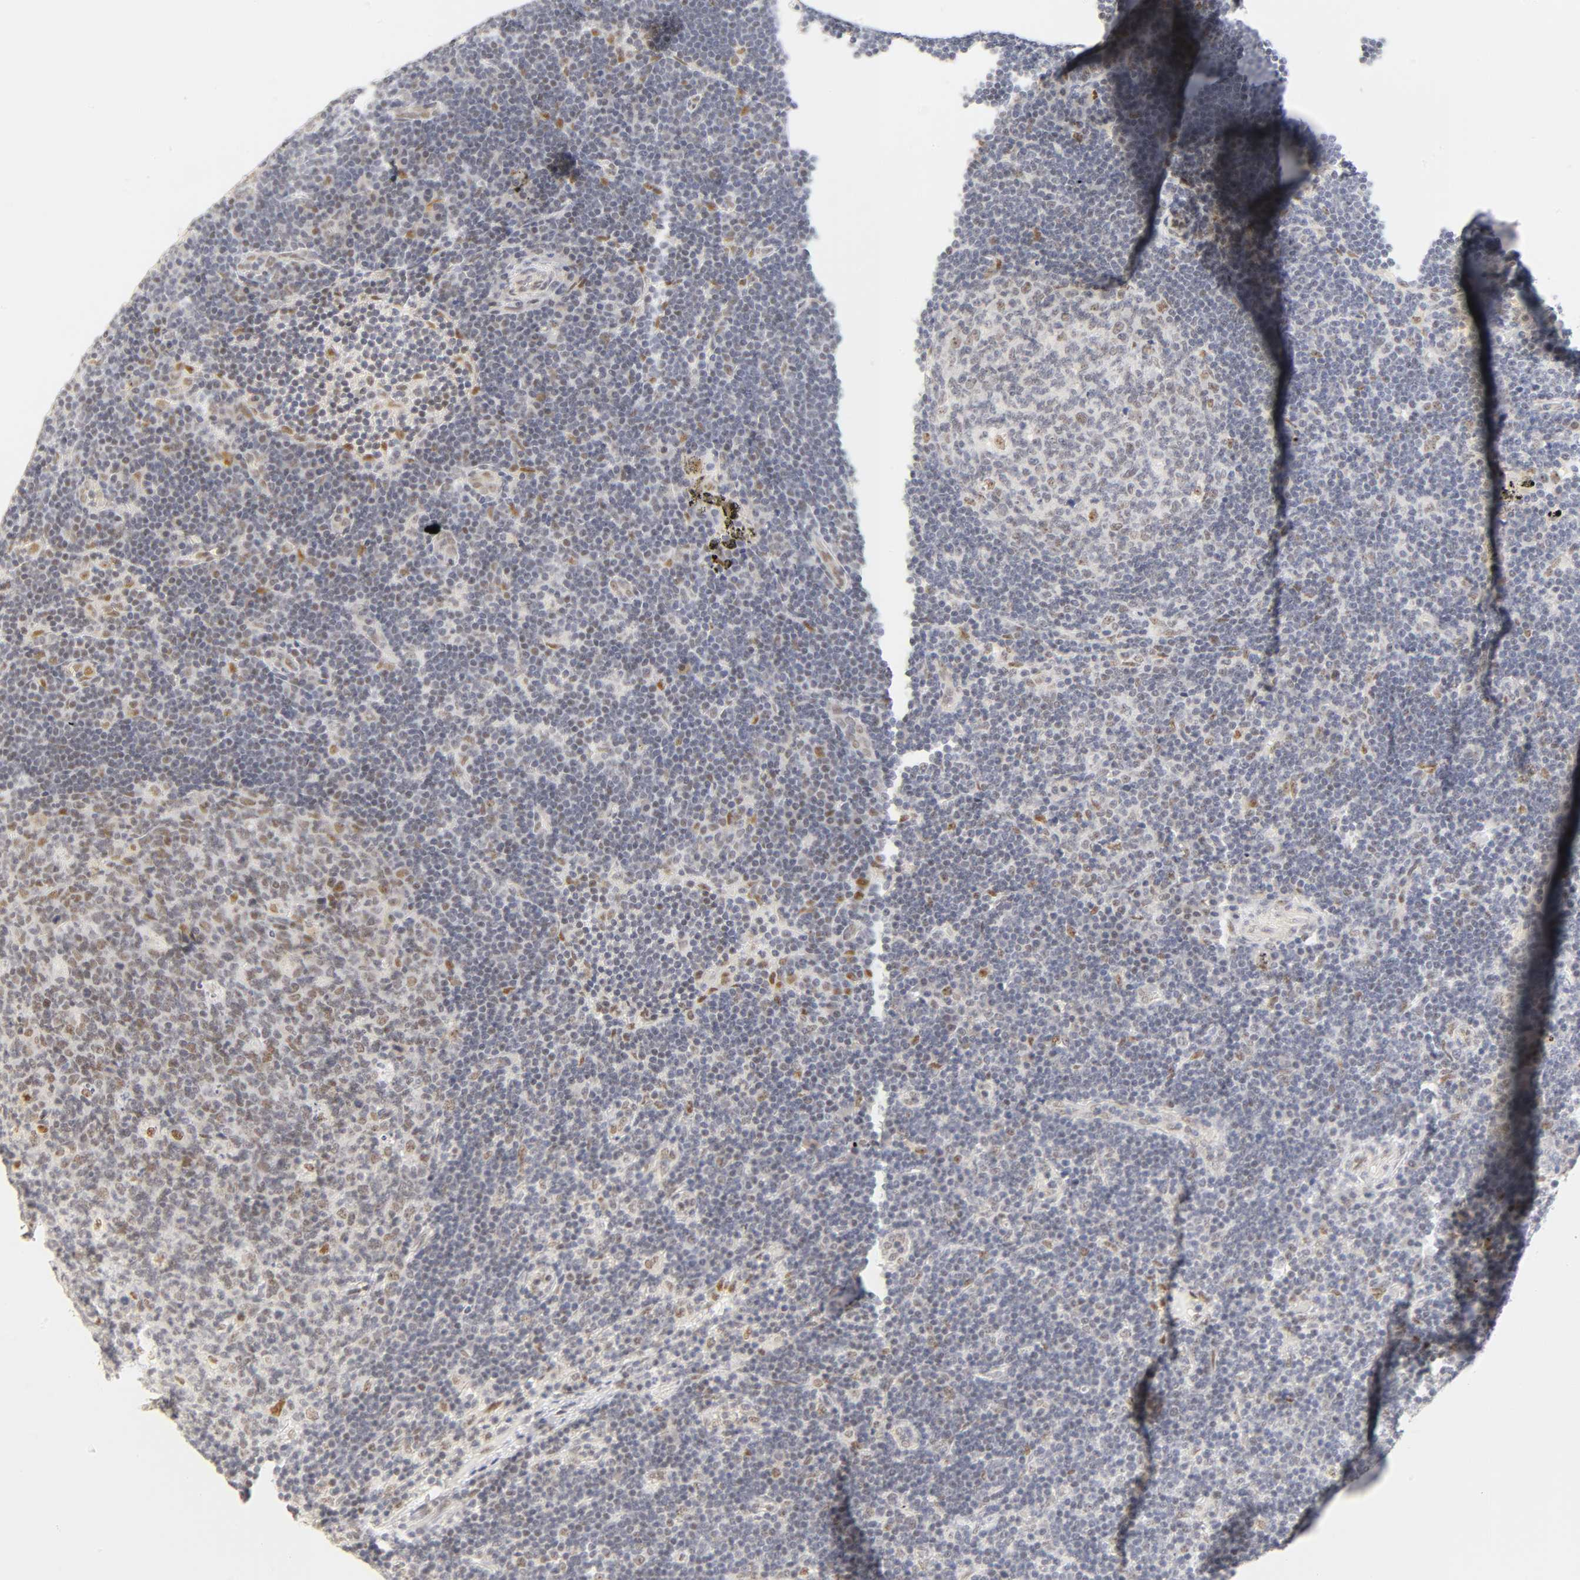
{"staining": {"intensity": "moderate", "quantity": "25%-75%", "location": "nuclear"}, "tissue": "lymph node", "cell_type": "Germinal center cells", "image_type": "normal", "snomed": [{"axis": "morphology", "description": "Normal tissue, NOS"}, {"axis": "morphology", "description": "Squamous cell carcinoma, metastatic, NOS"}, {"axis": "topography", "description": "Lymph node"}], "caption": "DAB (3,3'-diaminobenzidine) immunohistochemical staining of unremarkable lymph node demonstrates moderate nuclear protein expression in approximately 25%-75% of germinal center cells. (brown staining indicates protein expression, while blue staining denotes nuclei).", "gene": "MNAT1", "patient": {"sex": "female", "age": 53}}